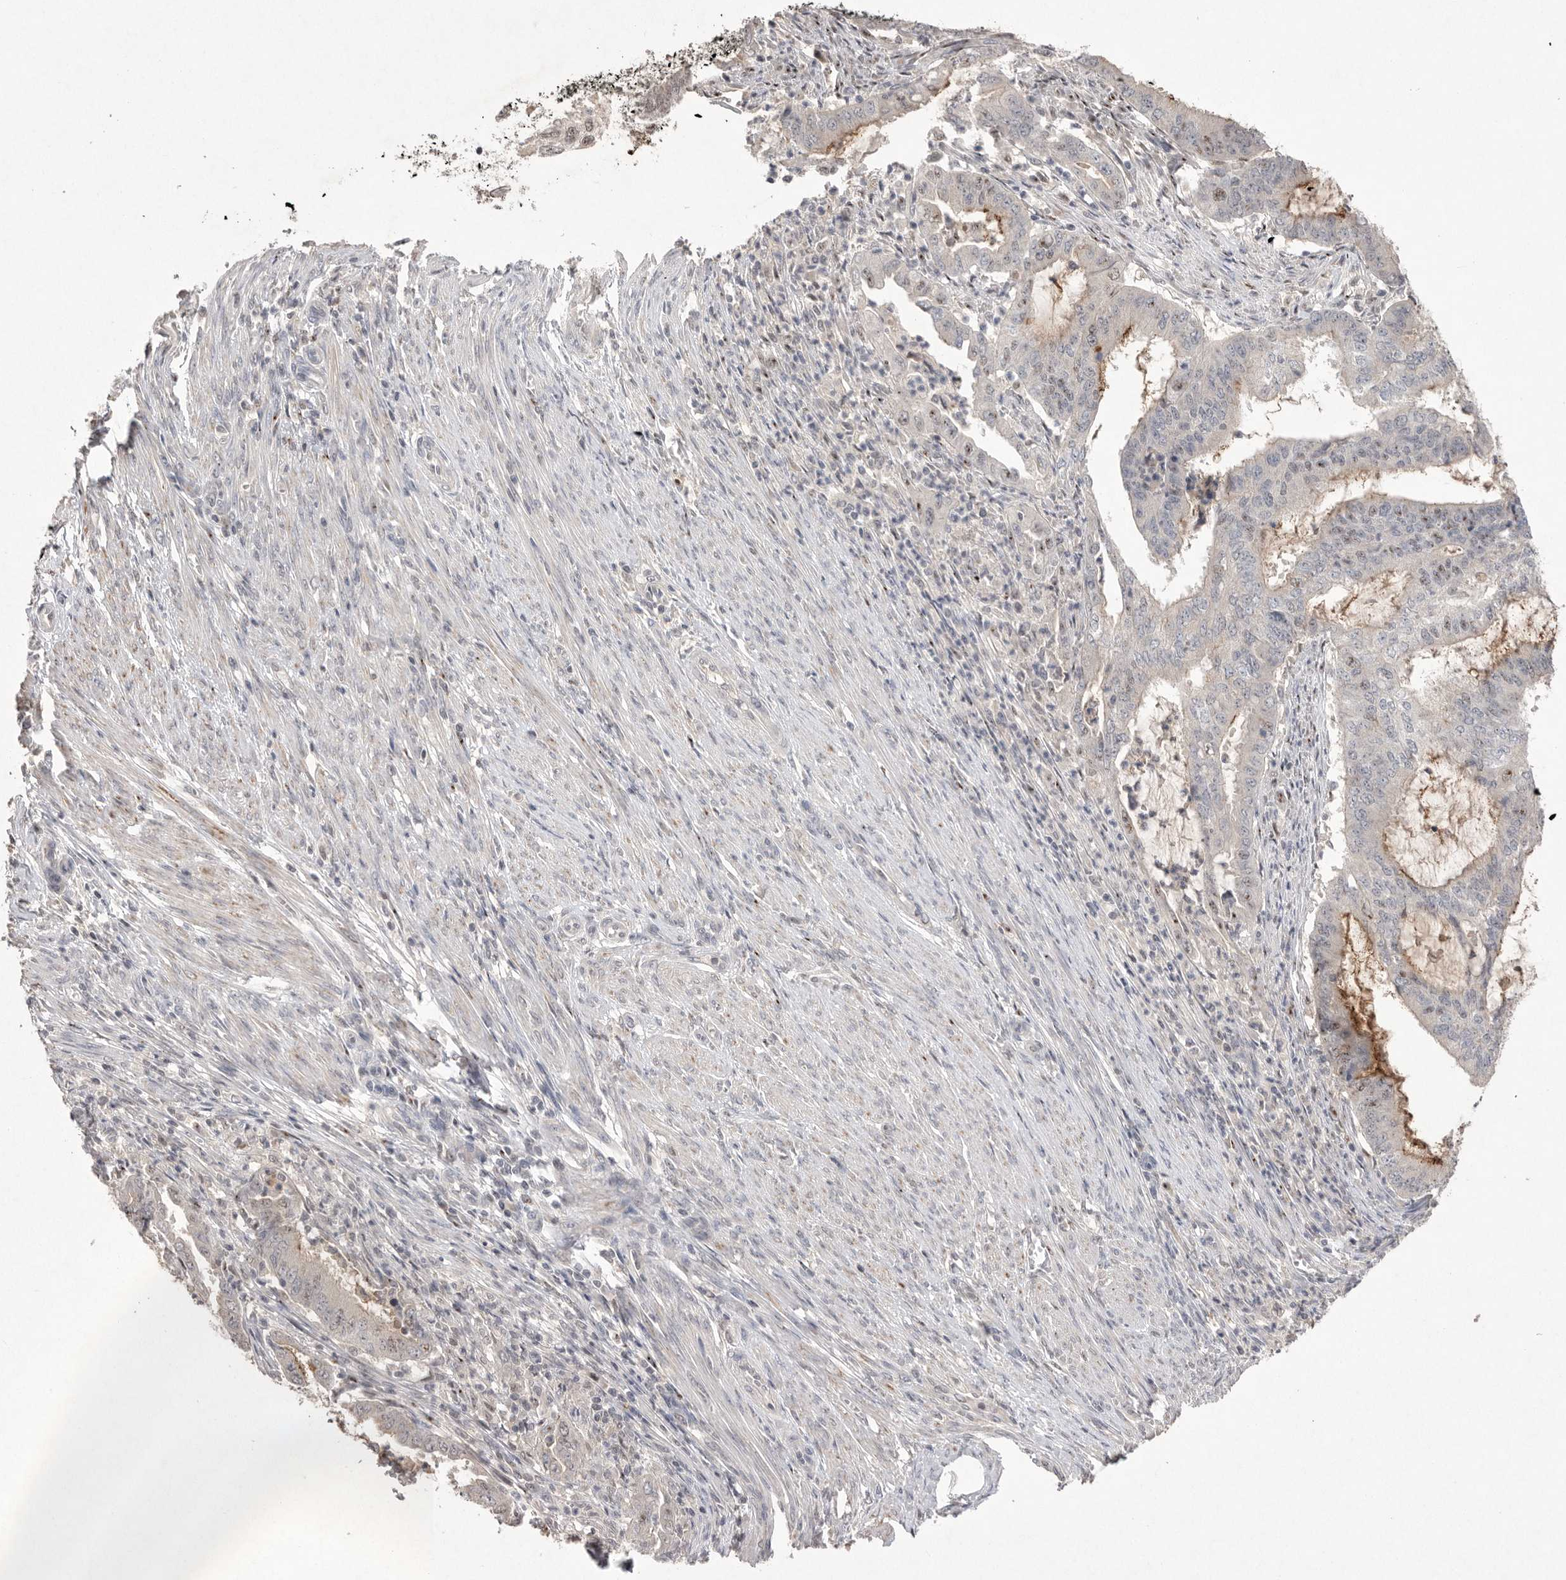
{"staining": {"intensity": "moderate", "quantity": "<25%", "location": "cytoplasmic/membranous"}, "tissue": "endometrial cancer", "cell_type": "Tumor cells", "image_type": "cancer", "snomed": [{"axis": "morphology", "description": "Adenocarcinoma, NOS"}, {"axis": "topography", "description": "Endometrium"}], "caption": "High-power microscopy captured an immunohistochemistry (IHC) image of adenocarcinoma (endometrial), revealing moderate cytoplasmic/membranous expression in about <25% of tumor cells.", "gene": "HUS1", "patient": {"sex": "female", "age": 51}}